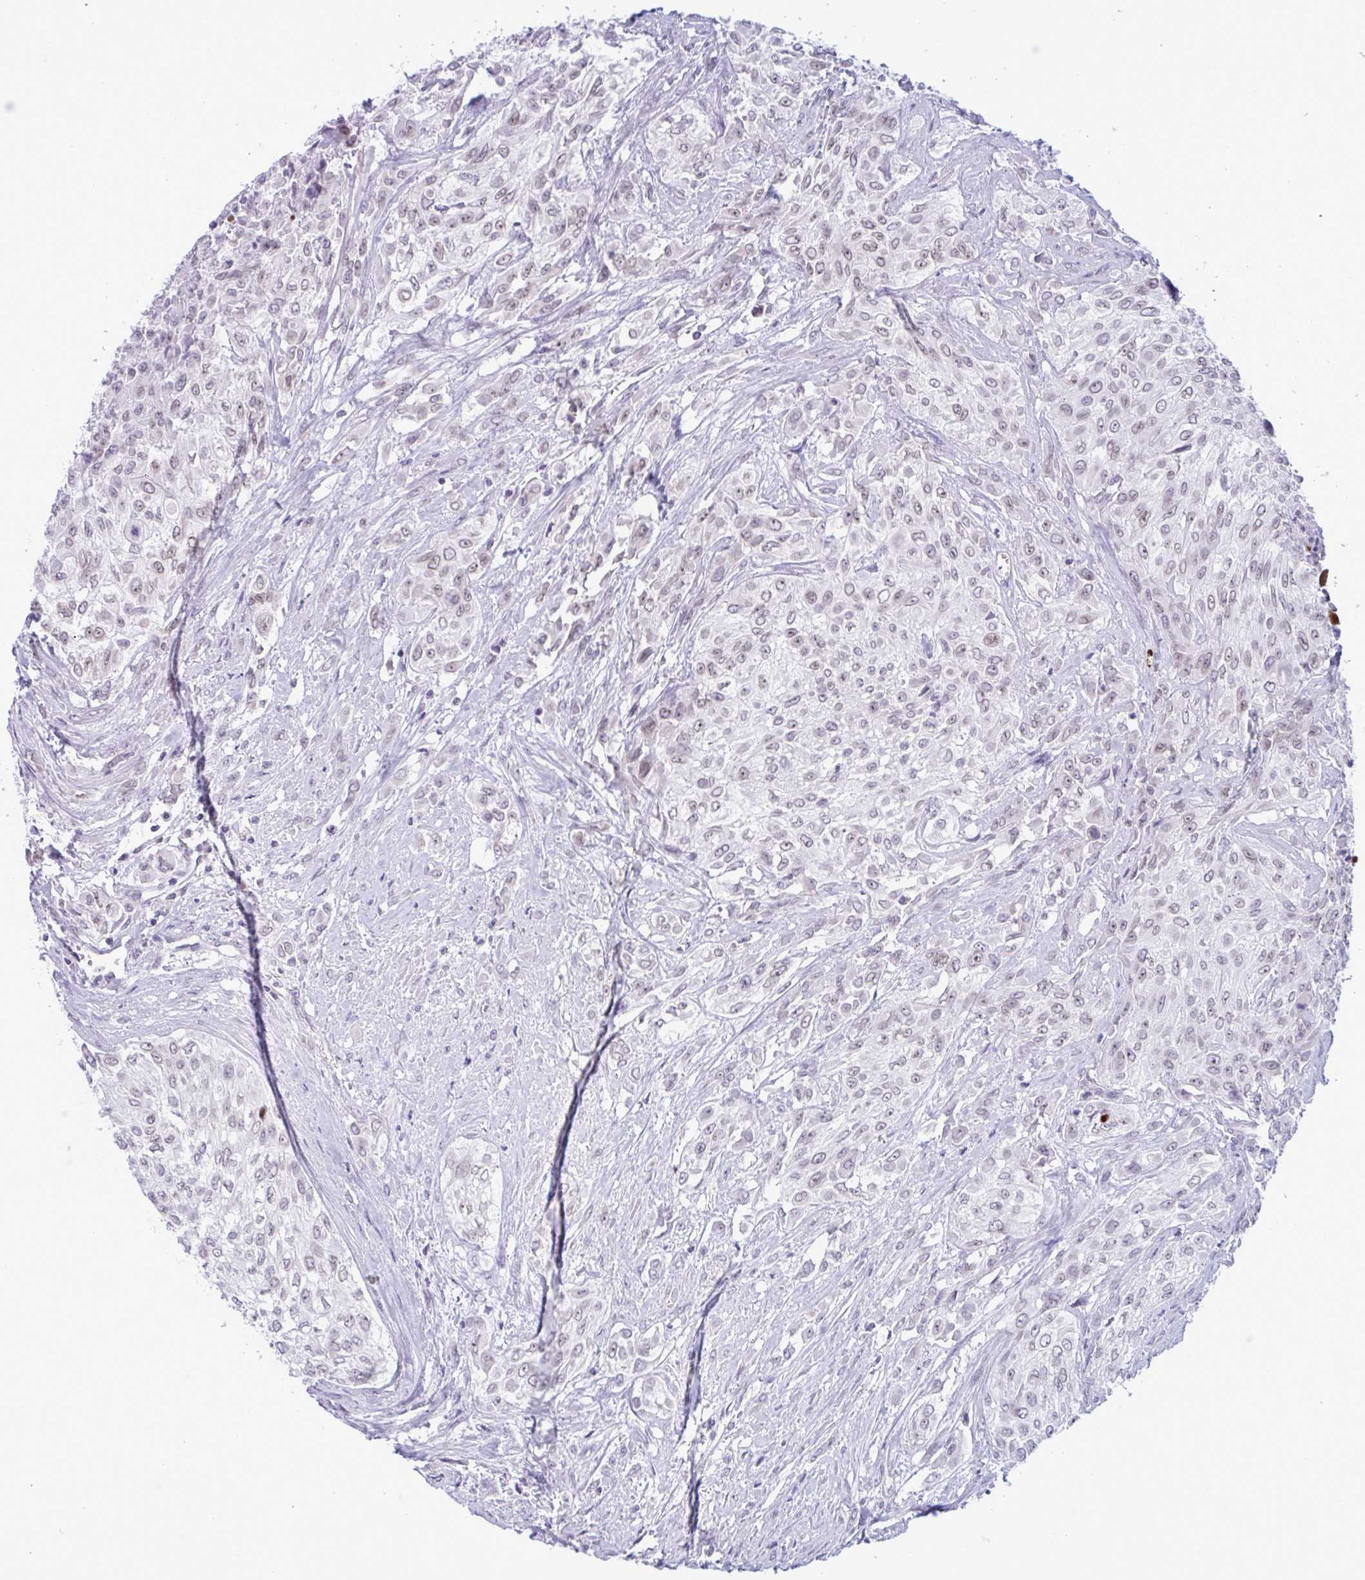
{"staining": {"intensity": "weak", "quantity": ">75%", "location": "nuclear"}, "tissue": "urothelial cancer", "cell_type": "Tumor cells", "image_type": "cancer", "snomed": [{"axis": "morphology", "description": "Urothelial carcinoma, High grade"}, {"axis": "topography", "description": "Urinary bladder"}], "caption": "Human urothelial cancer stained with a protein marker shows weak staining in tumor cells.", "gene": "DOCK11", "patient": {"sex": "male", "age": 57}}